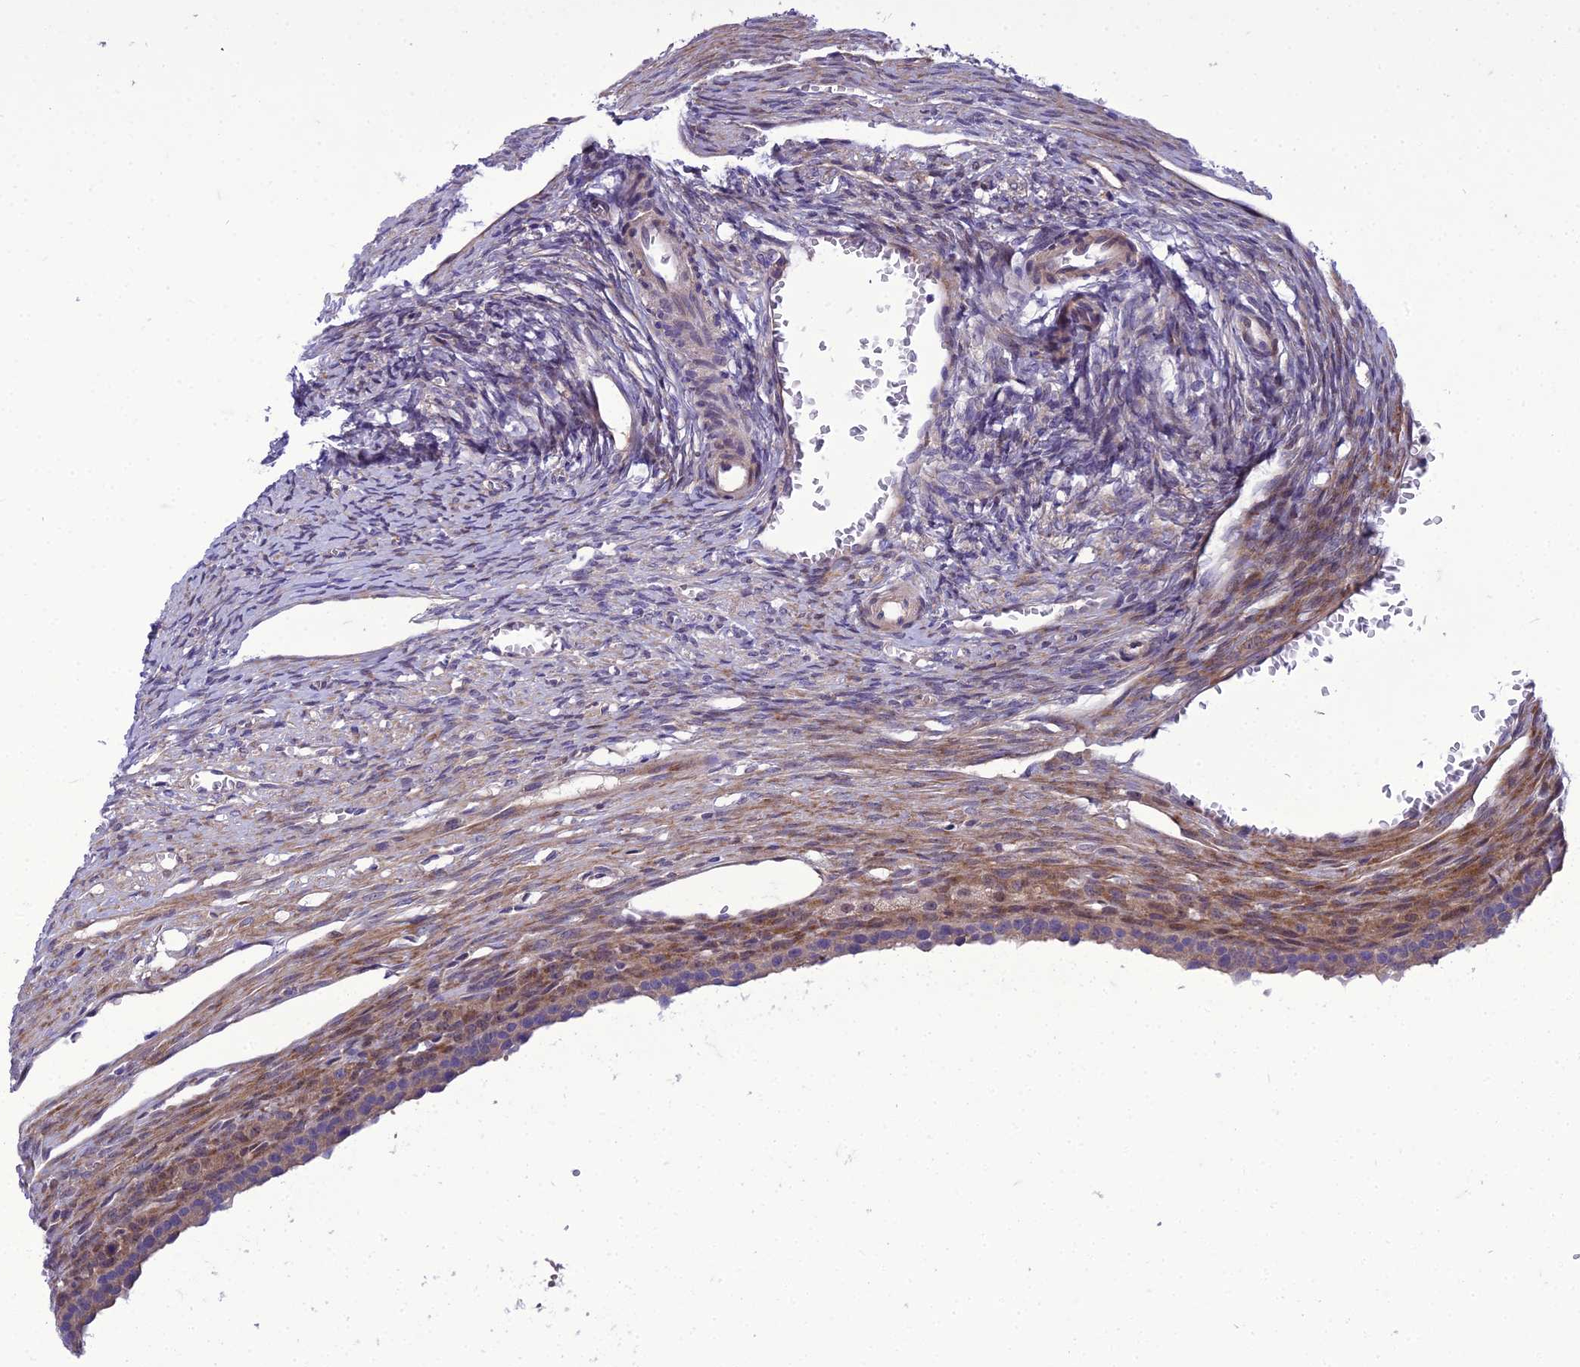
{"staining": {"intensity": "moderate", "quantity": ">75%", "location": "cytoplasmic/membranous"}, "tissue": "ovary", "cell_type": "Follicle cells", "image_type": "normal", "snomed": [{"axis": "morphology", "description": "Normal tissue, NOS"}, {"axis": "topography", "description": "Ovary"}], "caption": "Brown immunohistochemical staining in unremarkable human ovary shows moderate cytoplasmic/membranous positivity in about >75% of follicle cells. The protein of interest is stained brown, and the nuclei are stained in blue (DAB IHC with brightfield microscopy, high magnification).", "gene": "GAB4", "patient": {"sex": "female", "age": 27}}